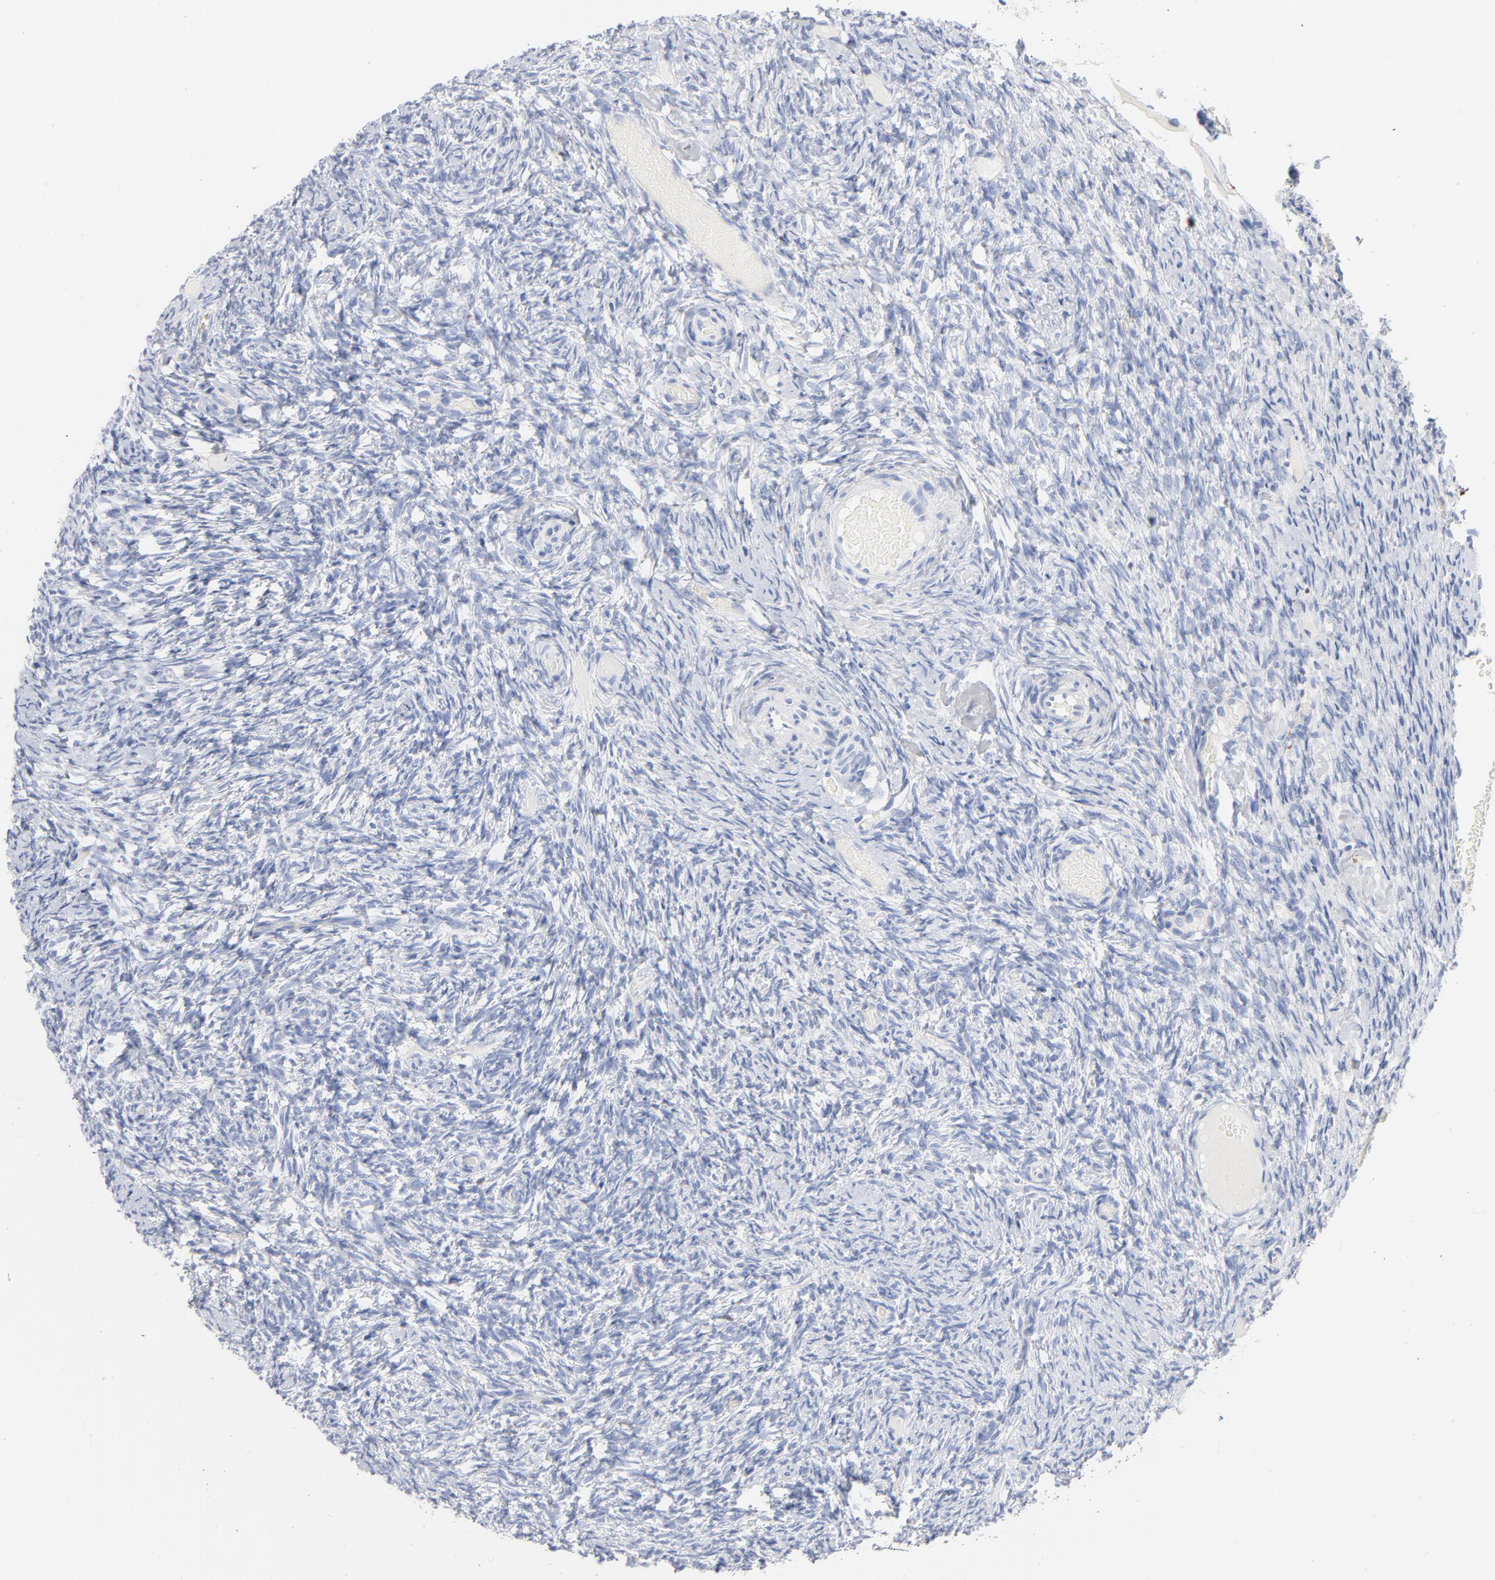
{"staining": {"intensity": "negative", "quantity": "none", "location": "none"}, "tissue": "ovary", "cell_type": "Ovarian stroma cells", "image_type": "normal", "snomed": [{"axis": "morphology", "description": "Normal tissue, NOS"}, {"axis": "topography", "description": "Ovary"}], "caption": "The photomicrograph displays no staining of ovarian stroma cells in unremarkable ovary.", "gene": "IFIT2", "patient": {"sex": "female", "age": 60}}